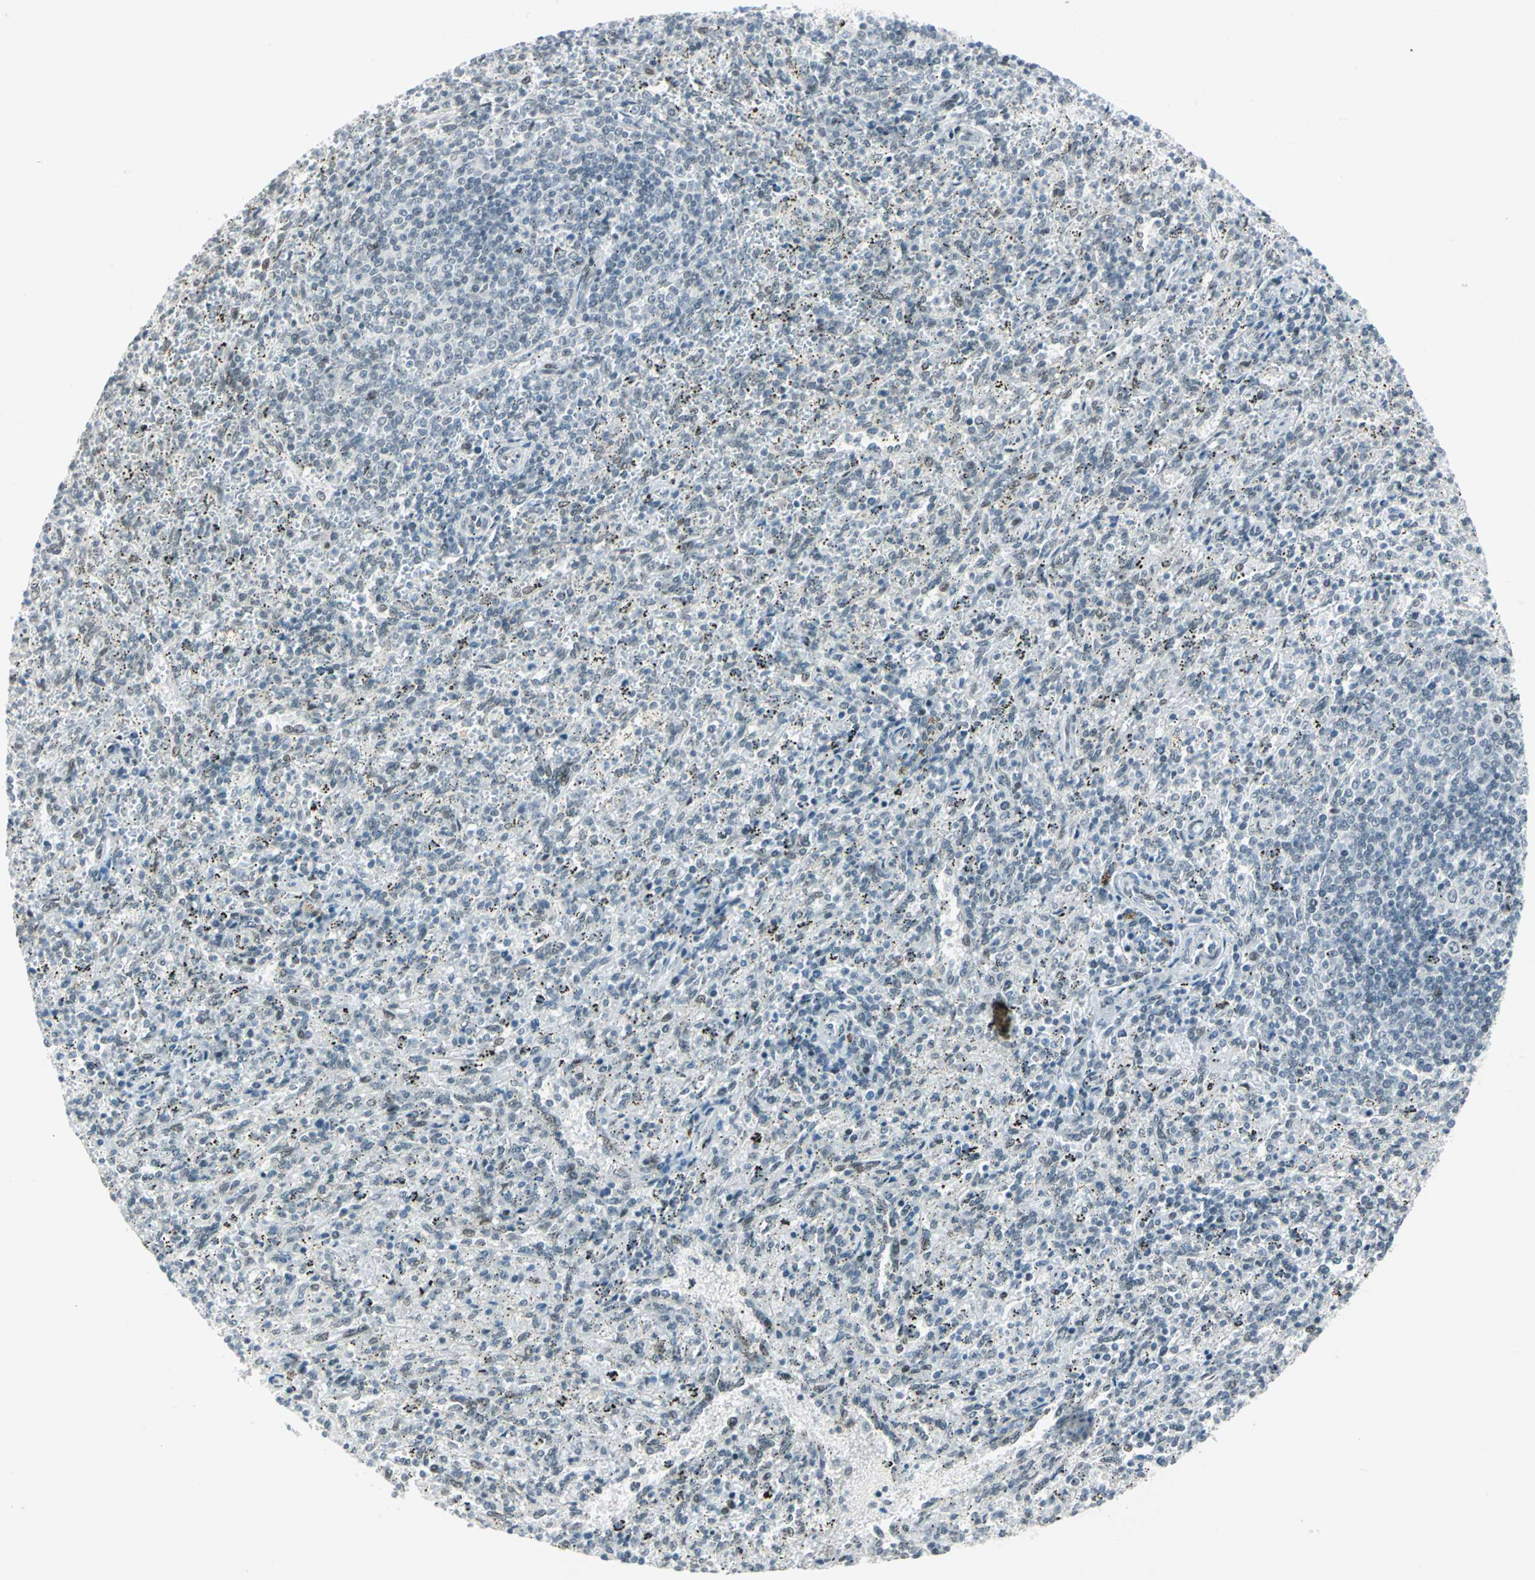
{"staining": {"intensity": "weak", "quantity": "<25%", "location": "nuclear"}, "tissue": "spleen", "cell_type": "Cells in red pulp", "image_type": "normal", "snomed": [{"axis": "morphology", "description": "Normal tissue, NOS"}, {"axis": "topography", "description": "Spleen"}], "caption": "Human spleen stained for a protein using IHC exhibits no positivity in cells in red pulp.", "gene": "MTMR10", "patient": {"sex": "female", "age": 10}}